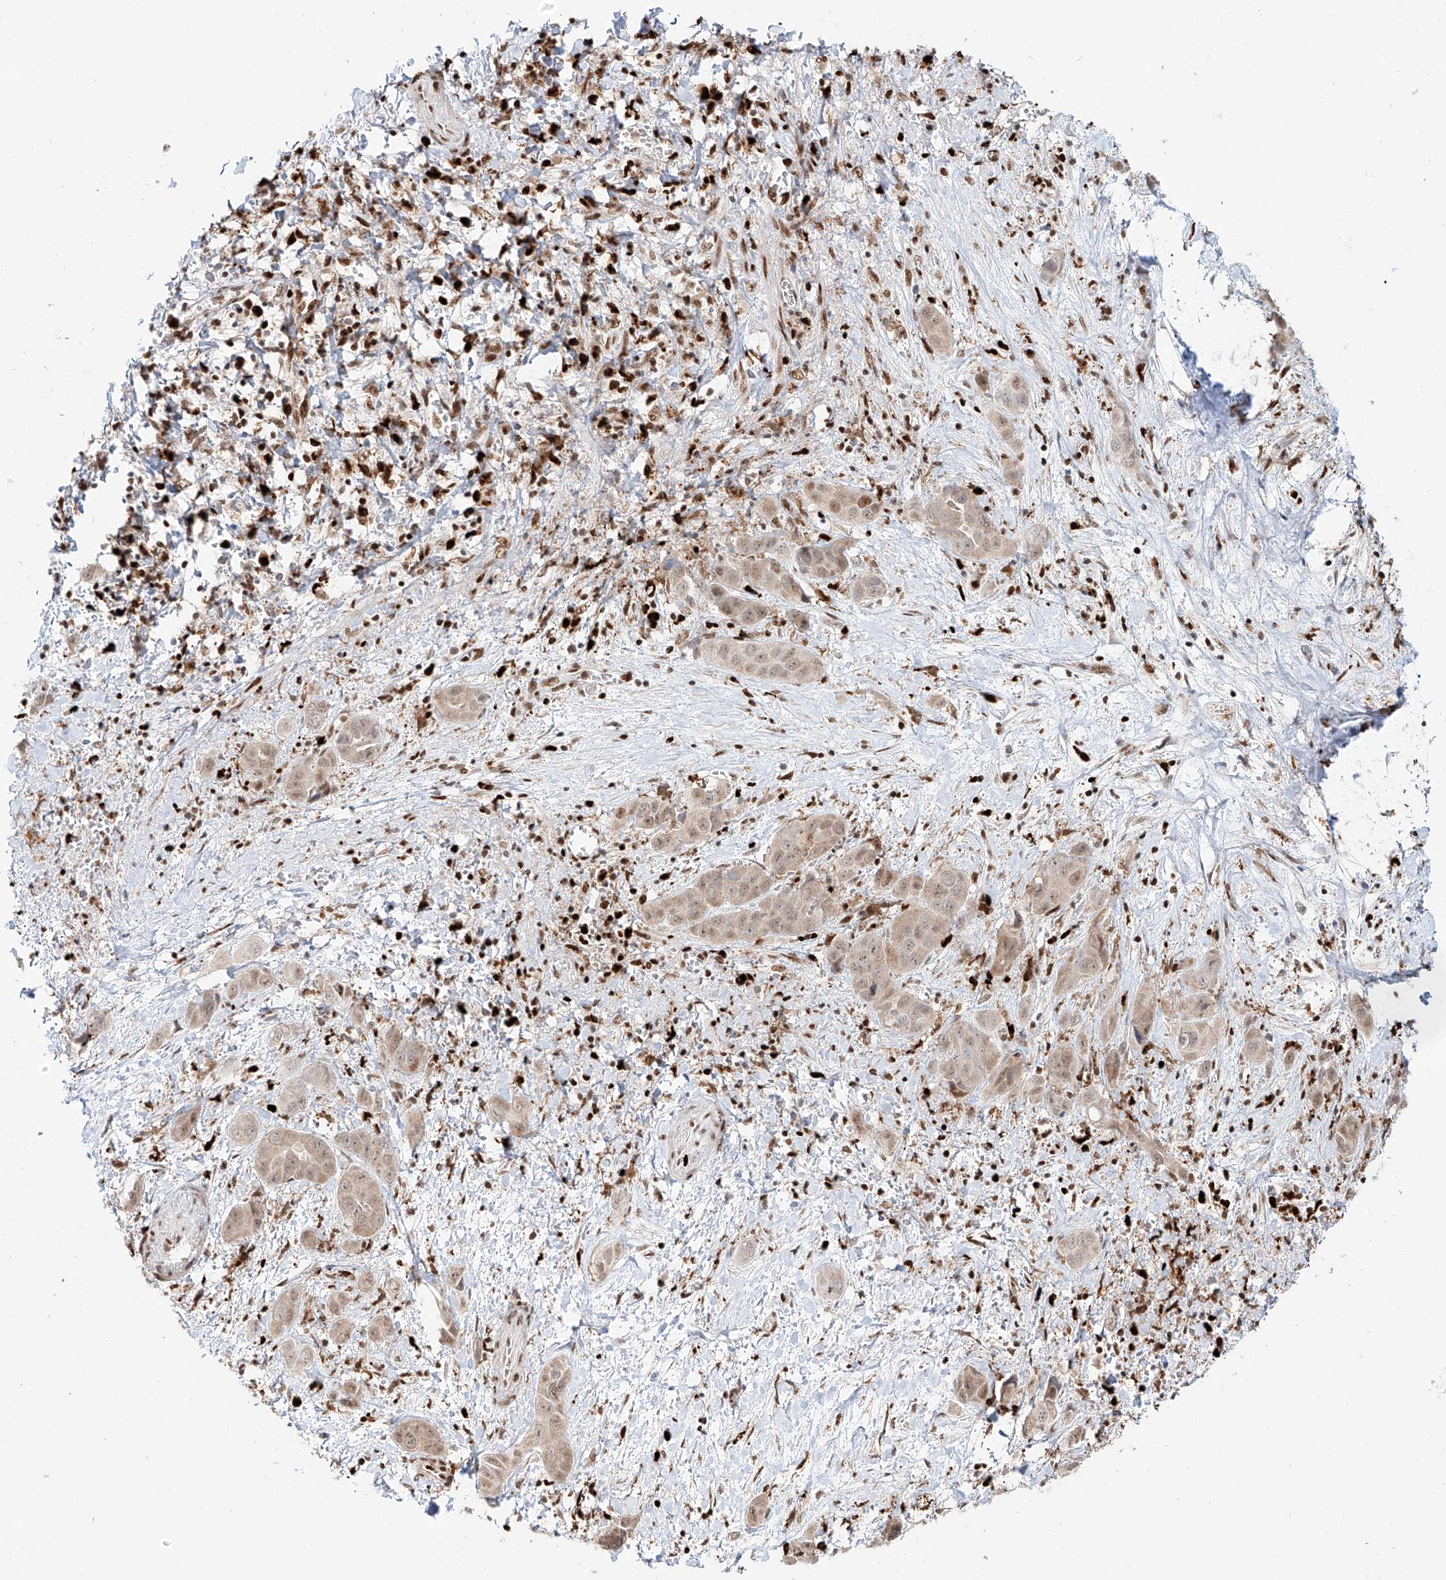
{"staining": {"intensity": "weak", "quantity": "25%-75%", "location": "cytoplasmic/membranous,nuclear"}, "tissue": "liver cancer", "cell_type": "Tumor cells", "image_type": "cancer", "snomed": [{"axis": "morphology", "description": "Cholangiocarcinoma"}, {"axis": "topography", "description": "Liver"}], "caption": "Liver cancer (cholangiocarcinoma) stained with a protein marker displays weak staining in tumor cells.", "gene": "DZIP1L", "patient": {"sex": "female", "age": 52}}